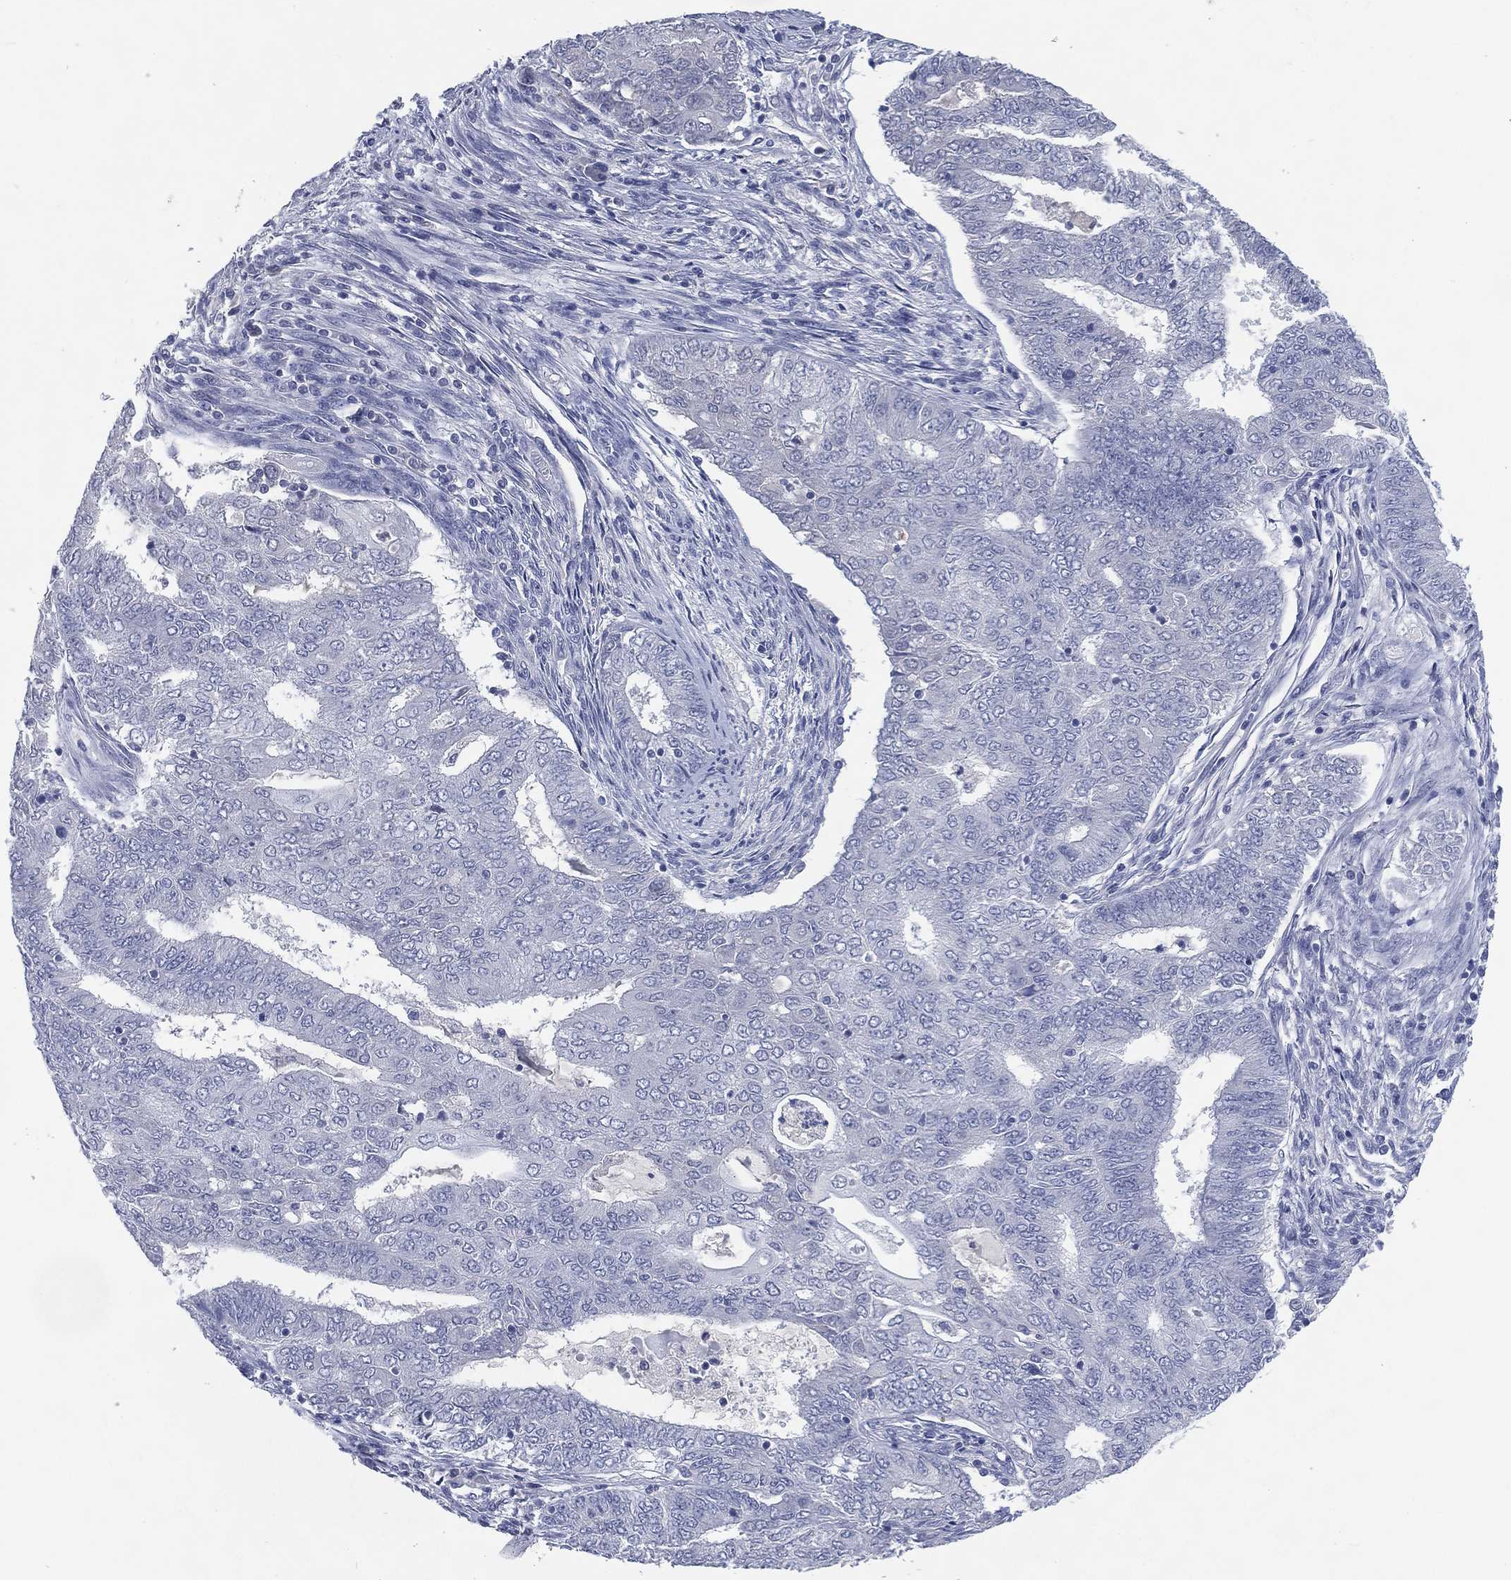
{"staining": {"intensity": "negative", "quantity": "none", "location": "none"}, "tissue": "endometrial cancer", "cell_type": "Tumor cells", "image_type": "cancer", "snomed": [{"axis": "morphology", "description": "Adenocarcinoma, NOS"}, {"axis": "topography", "description": "Endometrium"}], "caption": "High power microscopy image of an IHC micrograph of endometrial cancer (adenocarcinoma), revealing no significant staining in tumor cells.", "gene": "KRT35", "patient": {"sex": "female", "age": 62}}